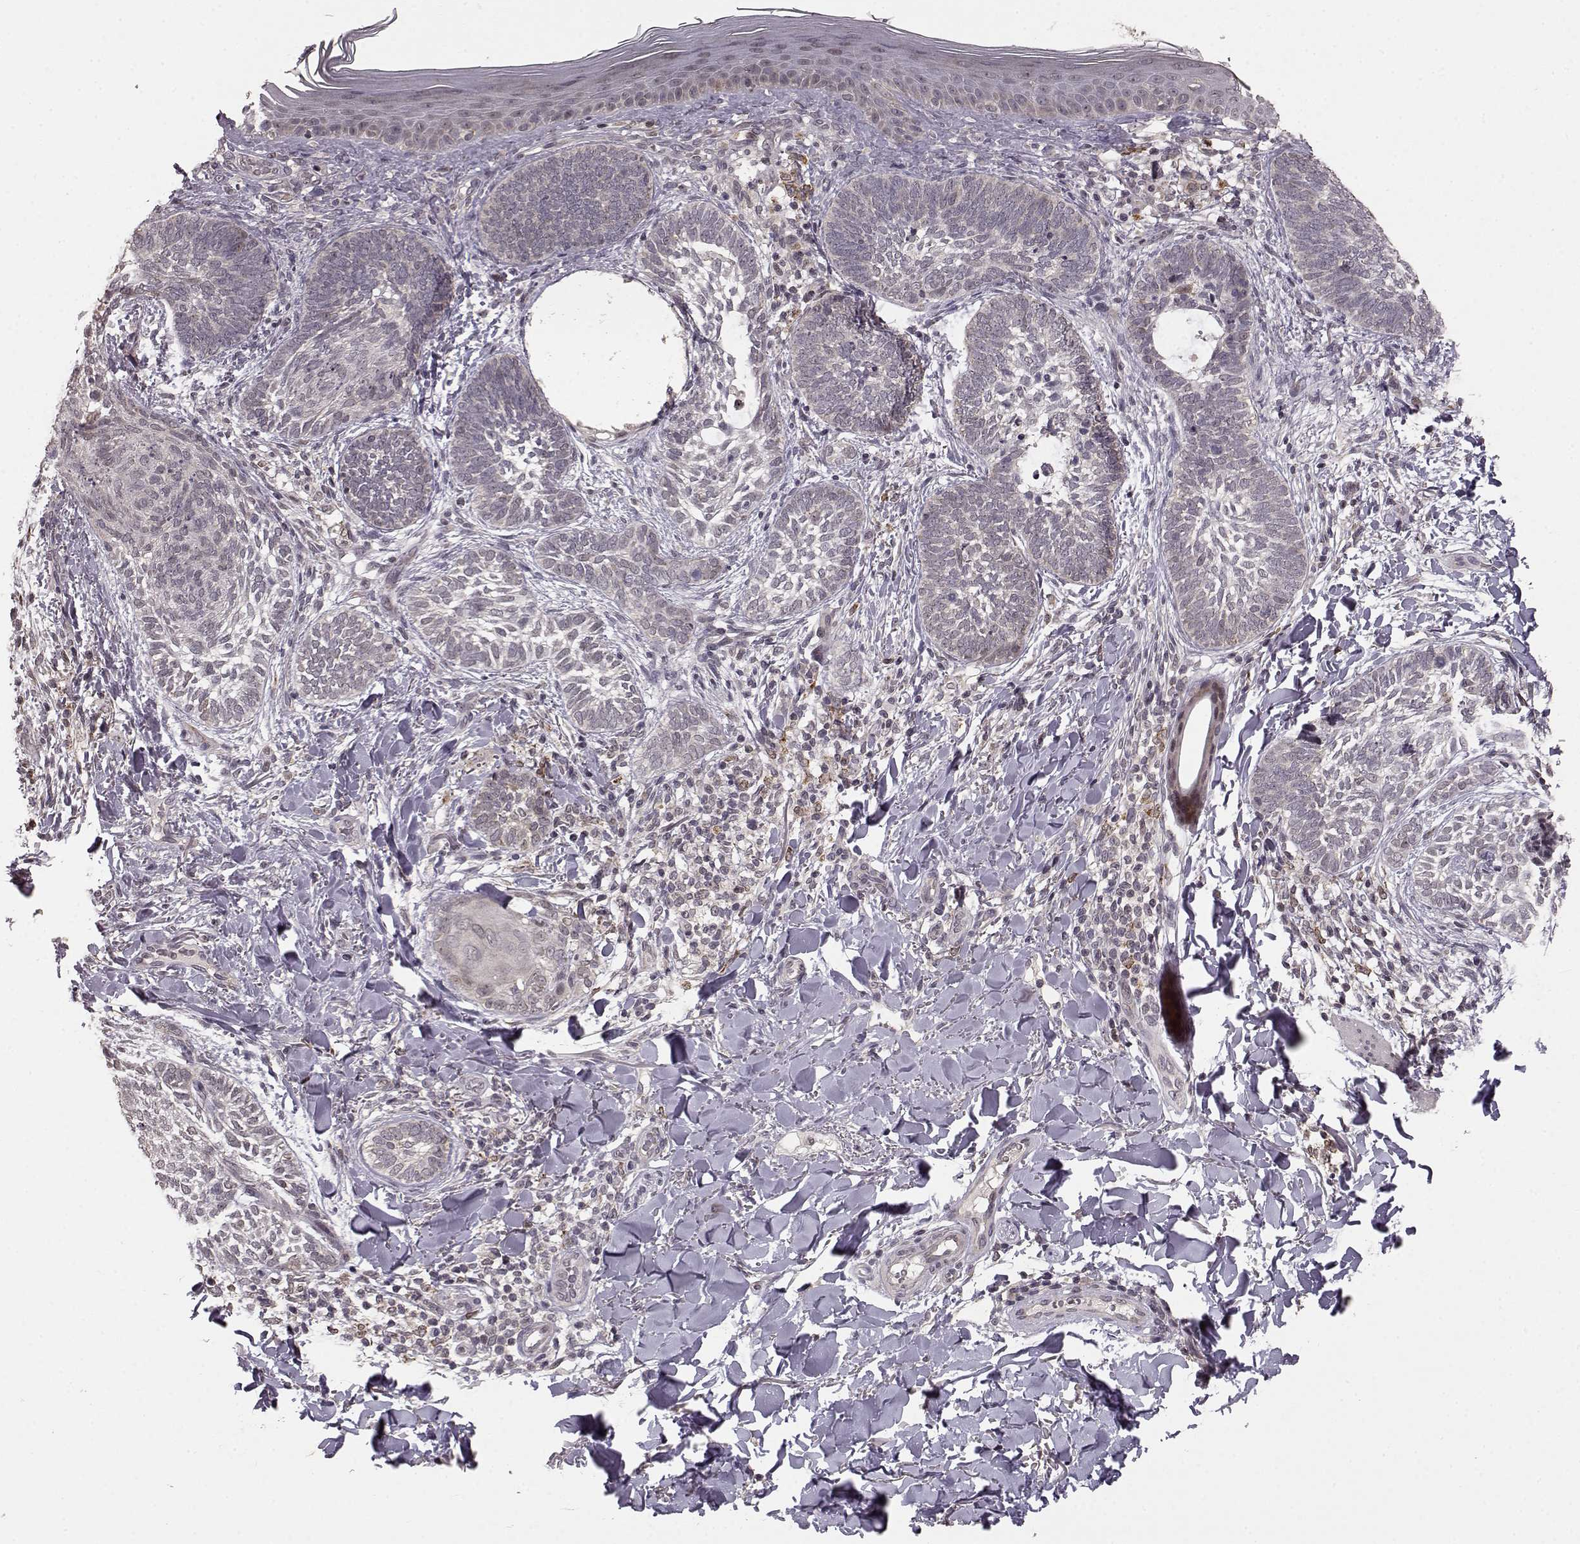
{"staining": {"intensity": "negative", "quantity": "none", "location": "none"}, "tissue": "skin cancer", "cell_type": "Tumor cells", "image_type": "cancer", "snomed": [{"axis": "morphology", "description": "Normal tissue, NOS"}, {"axis": "morphology", "description": "Basal cell carcinoma"}, {"axis": "topography", "description": "Skin"}], "caption": "High magnification brightfield microscopy of skin cancer (basal cell carcinoma) stained with DAB (brown) and counterstained with hematoxylin (blue): tumor cells show no significant staining.", "gene": "ELOVL5", "patient": {"sex": "male", "age": 46}}